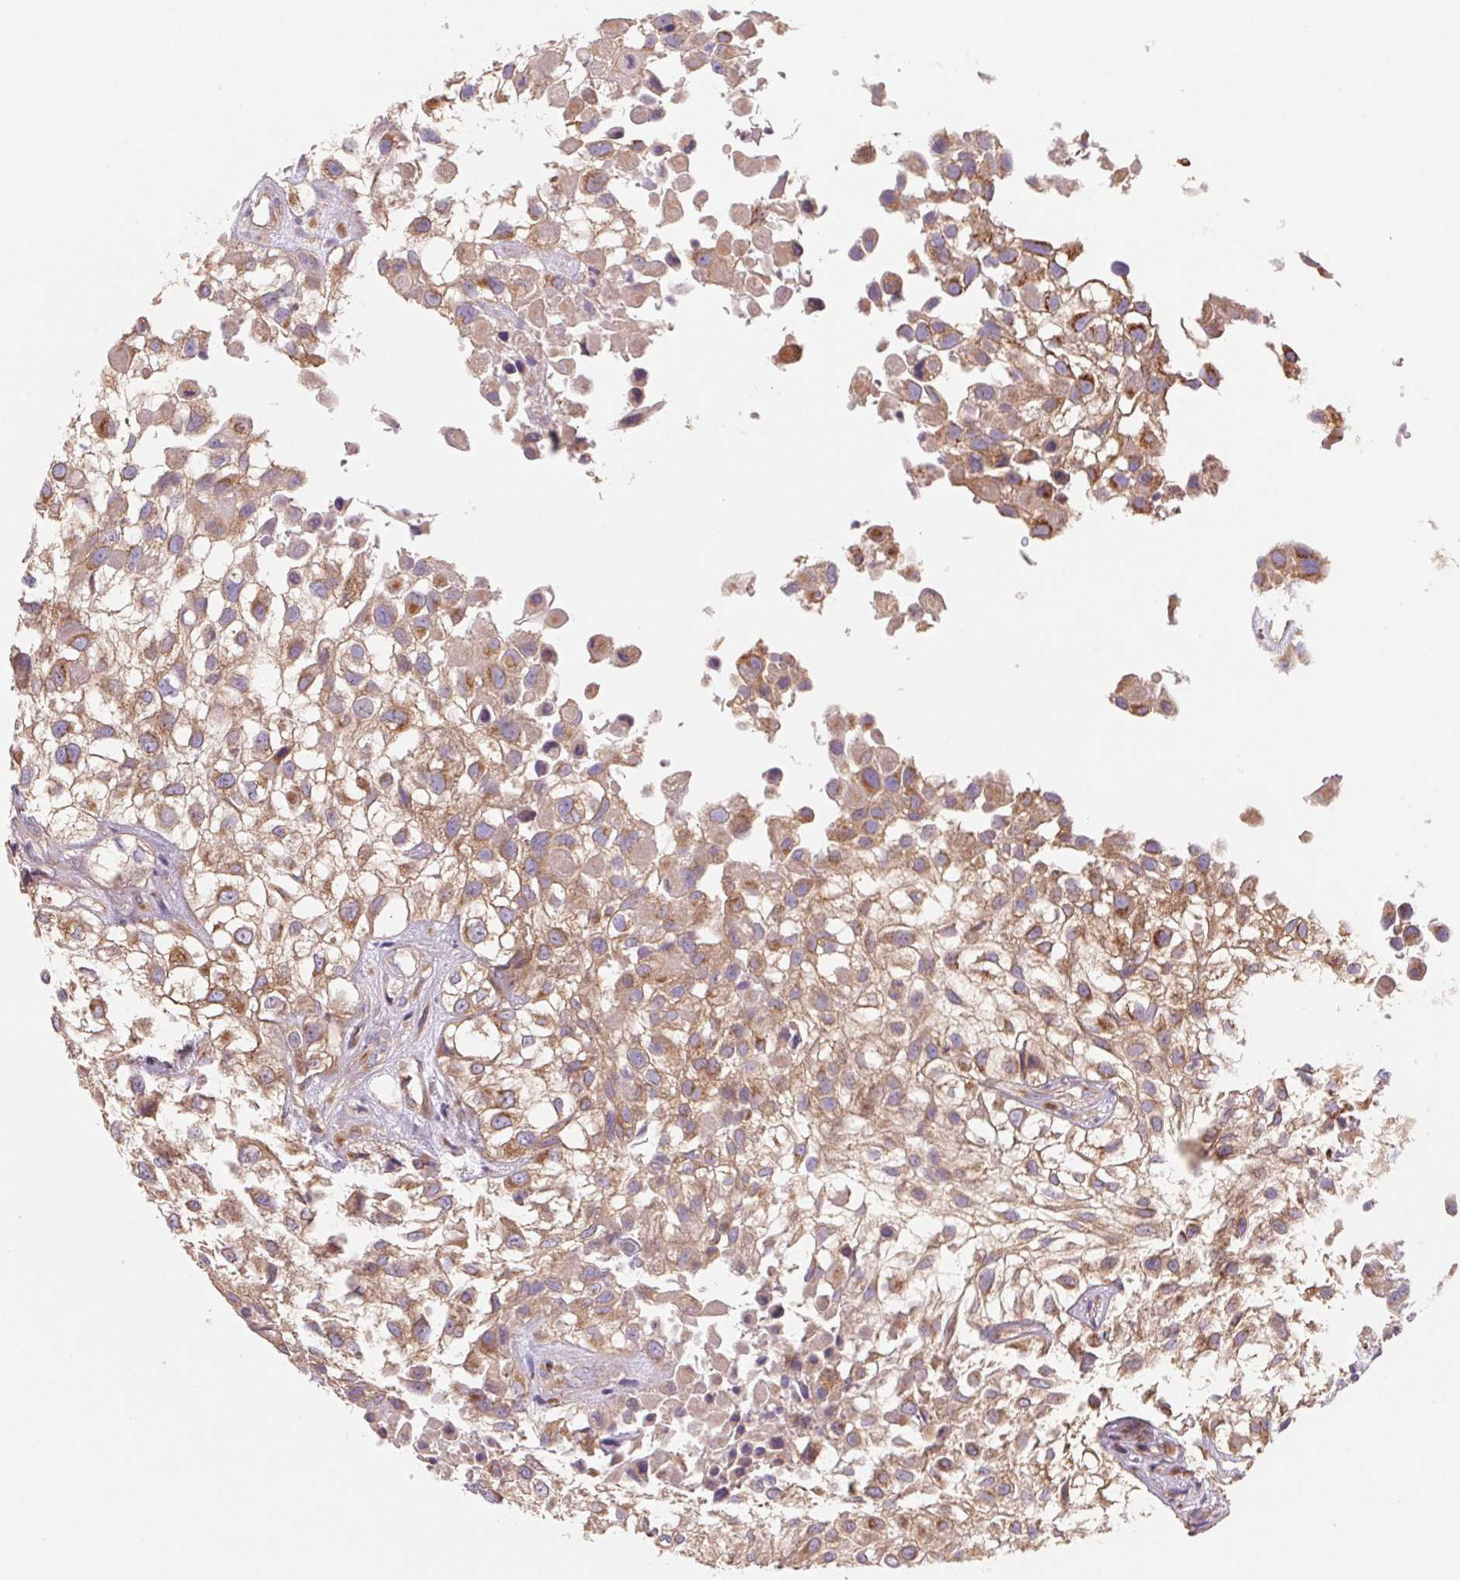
{"staining": {"intensity": "moderate", "quantity": ">75%", "location": "cytoplasmic/membranous"}, "tissue": "urothelial cancer", "cell_type": "Tumor cells", "image_type": "cancer", "snomed": [{"axis": "morphology", "description": "Urothelial carcinoma, High grade"}, {"axis": "topography", "description": "Urinary bladder"}], "caption": "Protein expression analysis of human urothelial carcinoma (high-grade) reveals moderate cytoplasmic/membranous staining in approximately >75% of tumor cells.", "gene": "RAB1A", "patient": {"sex": "male", "age": 56}}